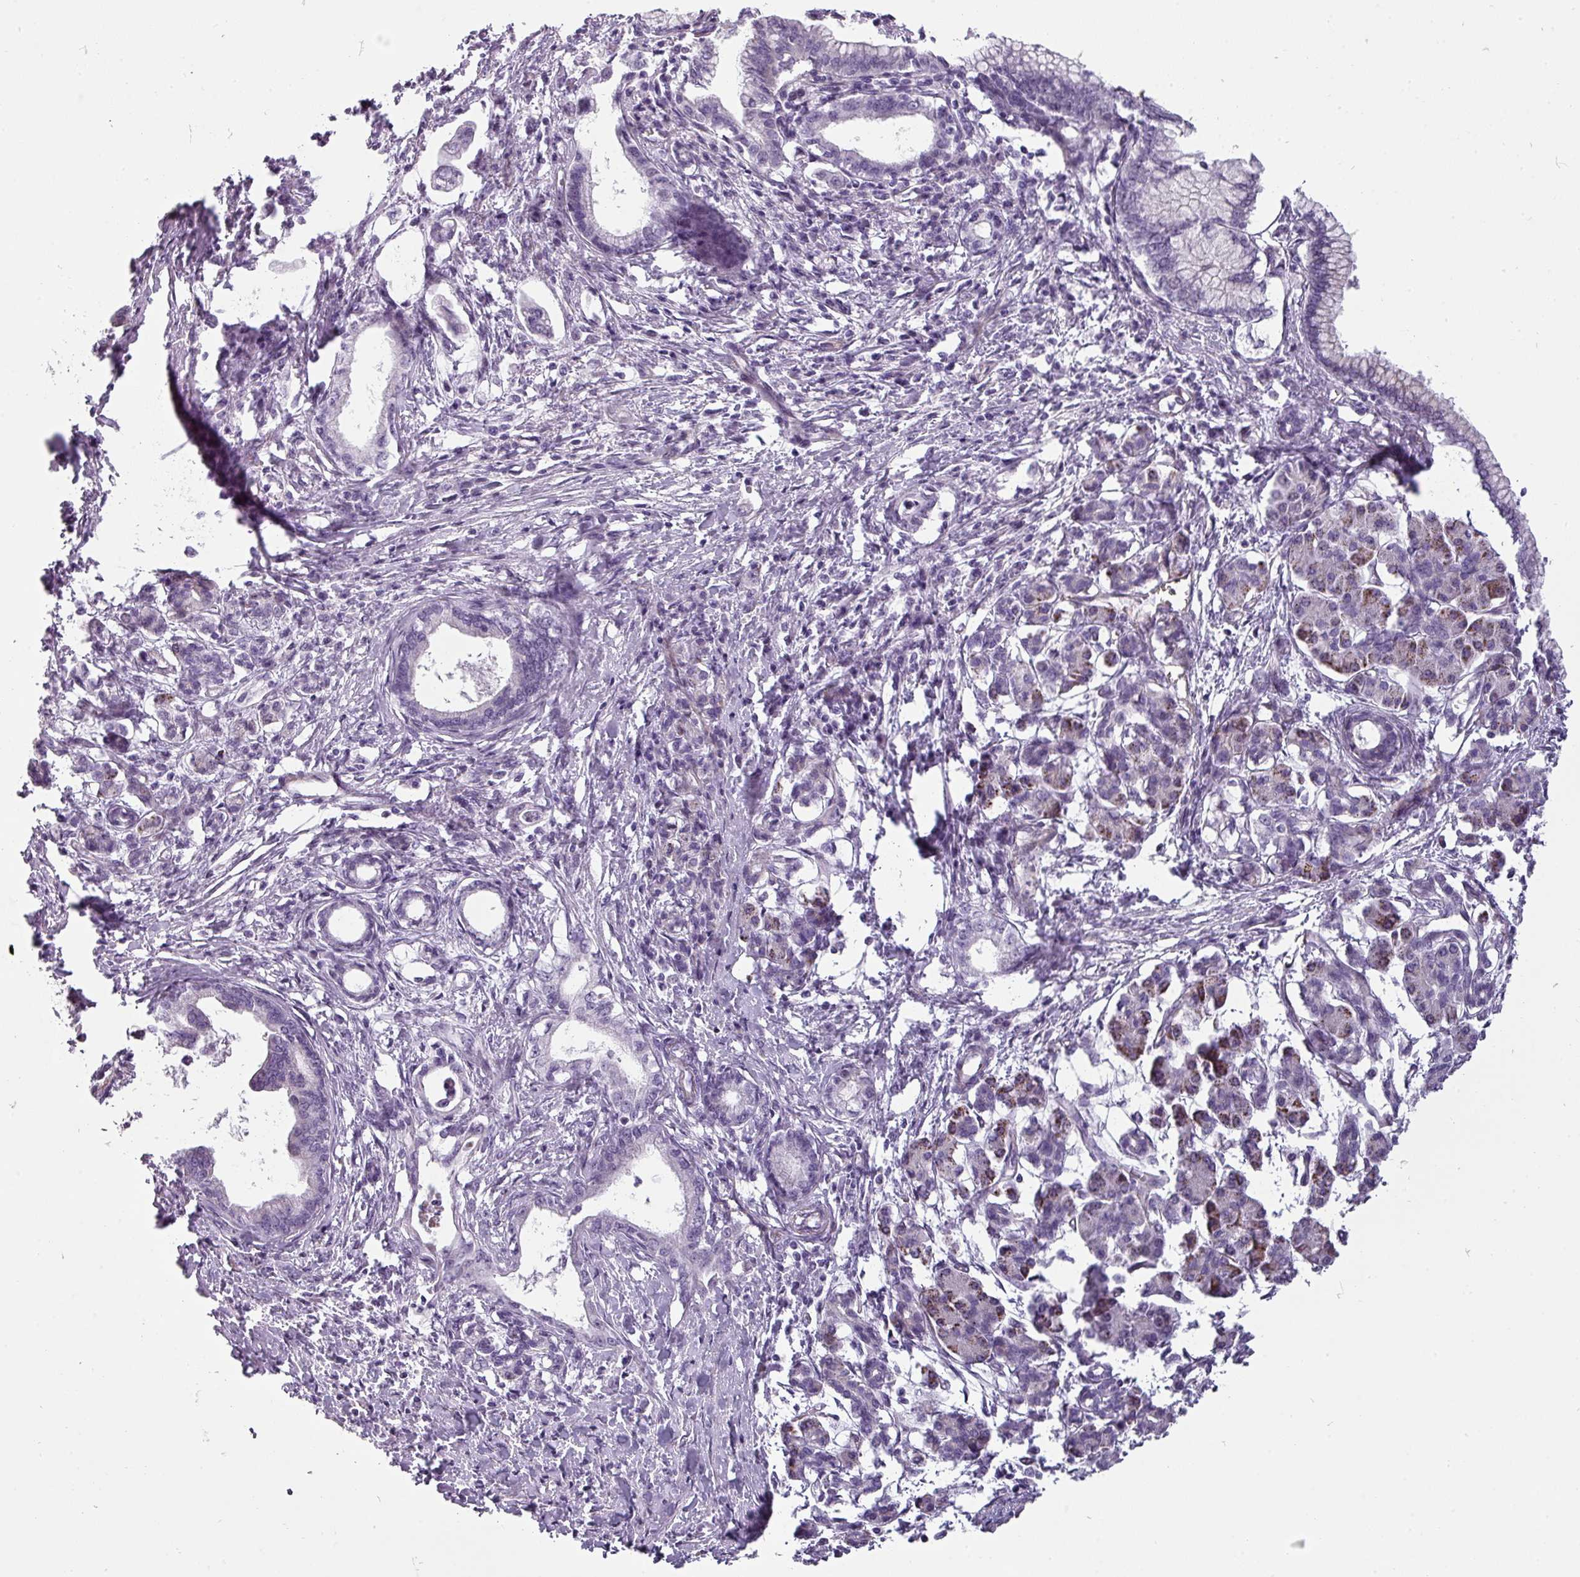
{"staining": {"intensity": "negative", "quantity": "none", "location": "none"}, "tissue": "pancreatic cancer", "cell_type": "Tumor cells", "image_type": "cancer", "snomed": [{"axis": "morphology", "description": "Adenocarcinoma, NOS"}, {"axis": "topography", "description": "Pancreas"}], "caption": "Protein analysis of pancreatic cancer shows no significant staining in tumor cells. (DAB (3,3'-diaminobenzidine) immunohistochemistry with hematoxylin counter stain).", "gene": "CHRDL1", "patient": {"sex": "female", "age": 55}}